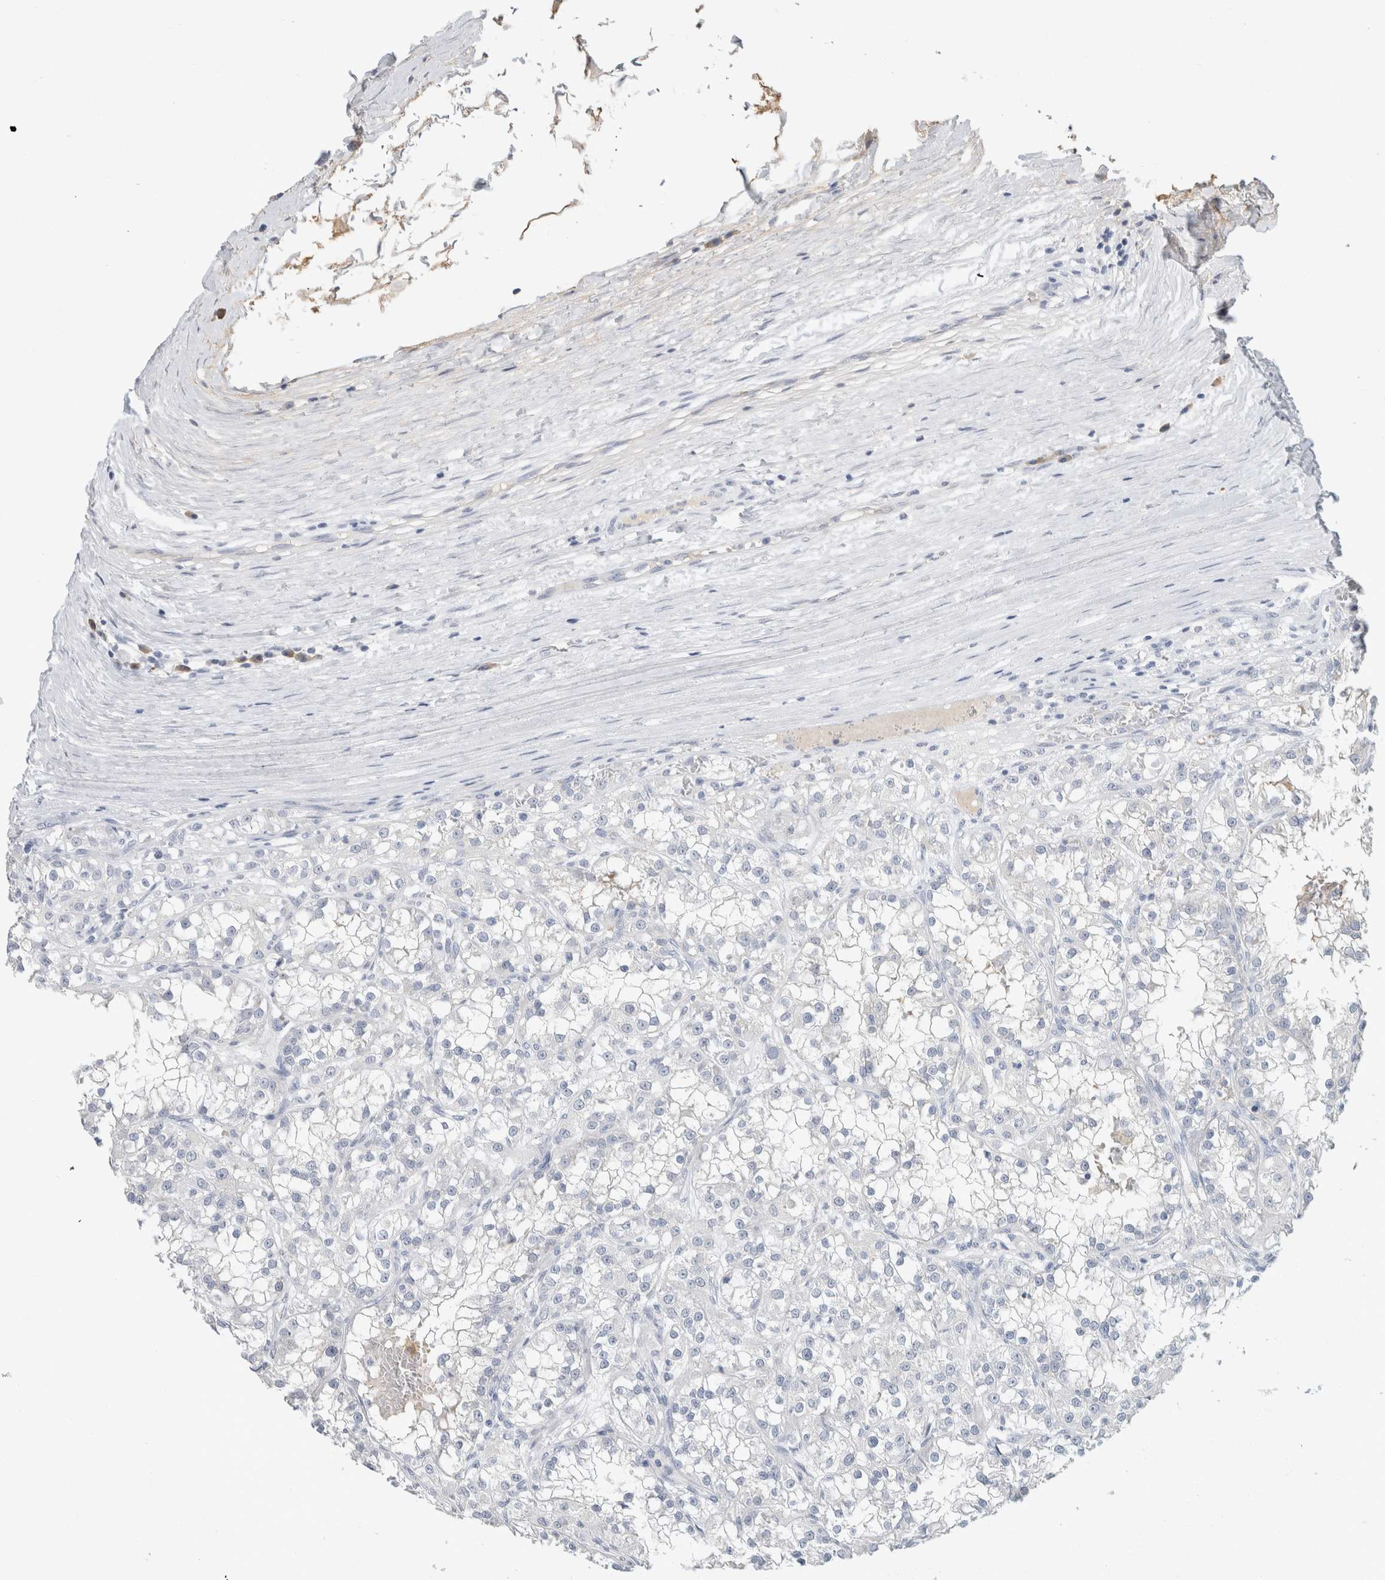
{"staining": {"intensity": "negative", "quantity": "none", "location": "none"}, "tissue": "renal cancer", "cell_type": "Tumor cells", "image_type": "cancer", "snomed": [{"axis": "morphology", "description": "Adenocarcinoma, NOS"}, {"axis": "topography", "description": "Kidney"}], "caption": "High magnification brightfield microscopy of renal cancer stained with DAB (brown) and counterstained with hematoxylin (blue): tumor cells show no significant expression.", "gene": "SCGB1A1", "patient": {"sex": "female", "age": 52}}